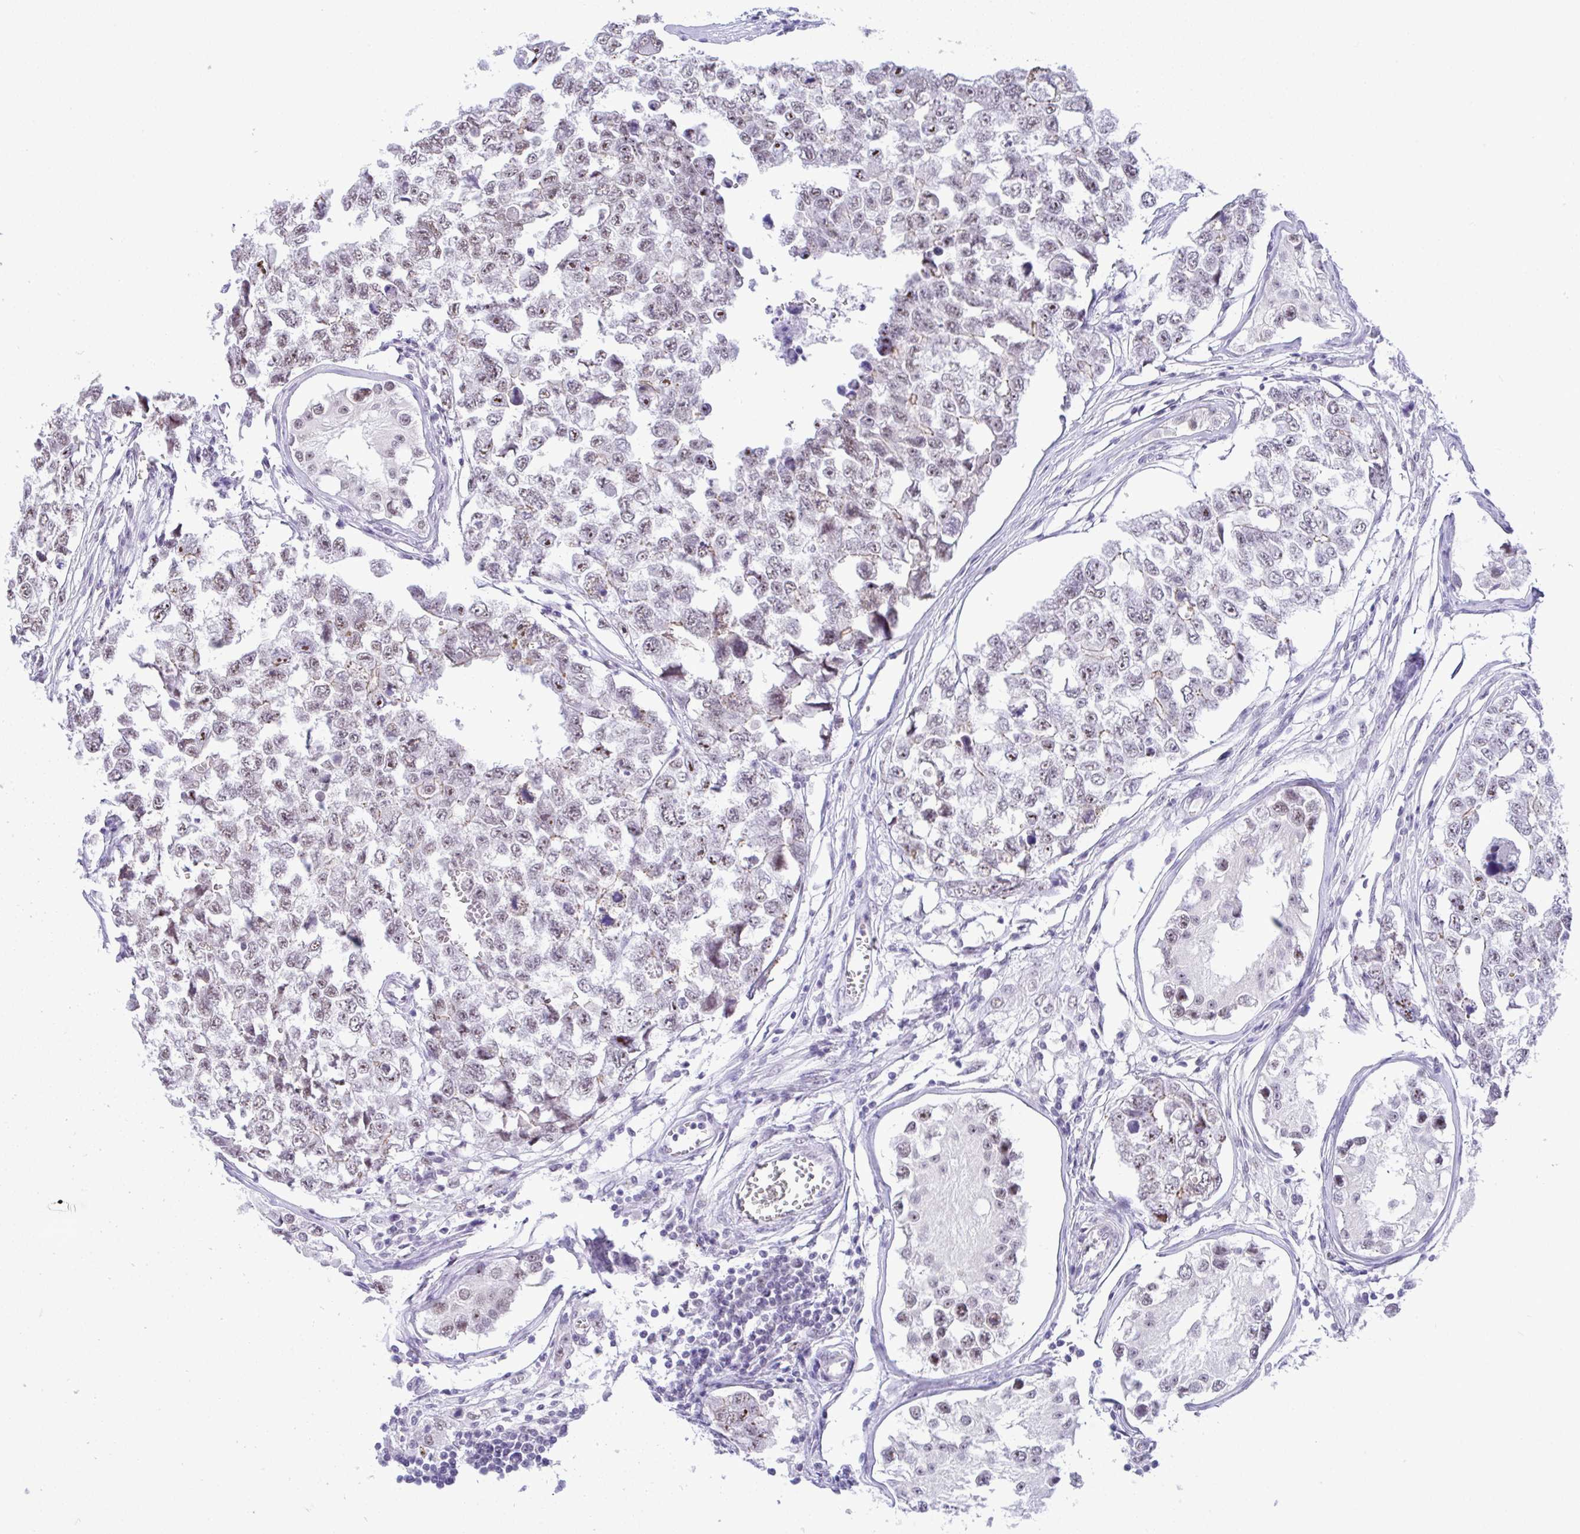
{"staining": {"intensity": "weak", "quantity": "<25%", "location": "nuclear"}, "tissue": "testis cancer", "cell_type": "Tumor cells", "image_type": "cancer", "snomed": [{"axis": "morphology", "description": "Carcinoma, Embryonal, NOS"}, {"axis": "topography", "description": "Testis"}], "caption": "Protein analysis of testis cancer (embryonal carcinoma) reveals no significant positivity in tumor cells. Nuclei are stained in blue.", "gene": "YBX2", "patient": {"sex": "male", "age": 18}}